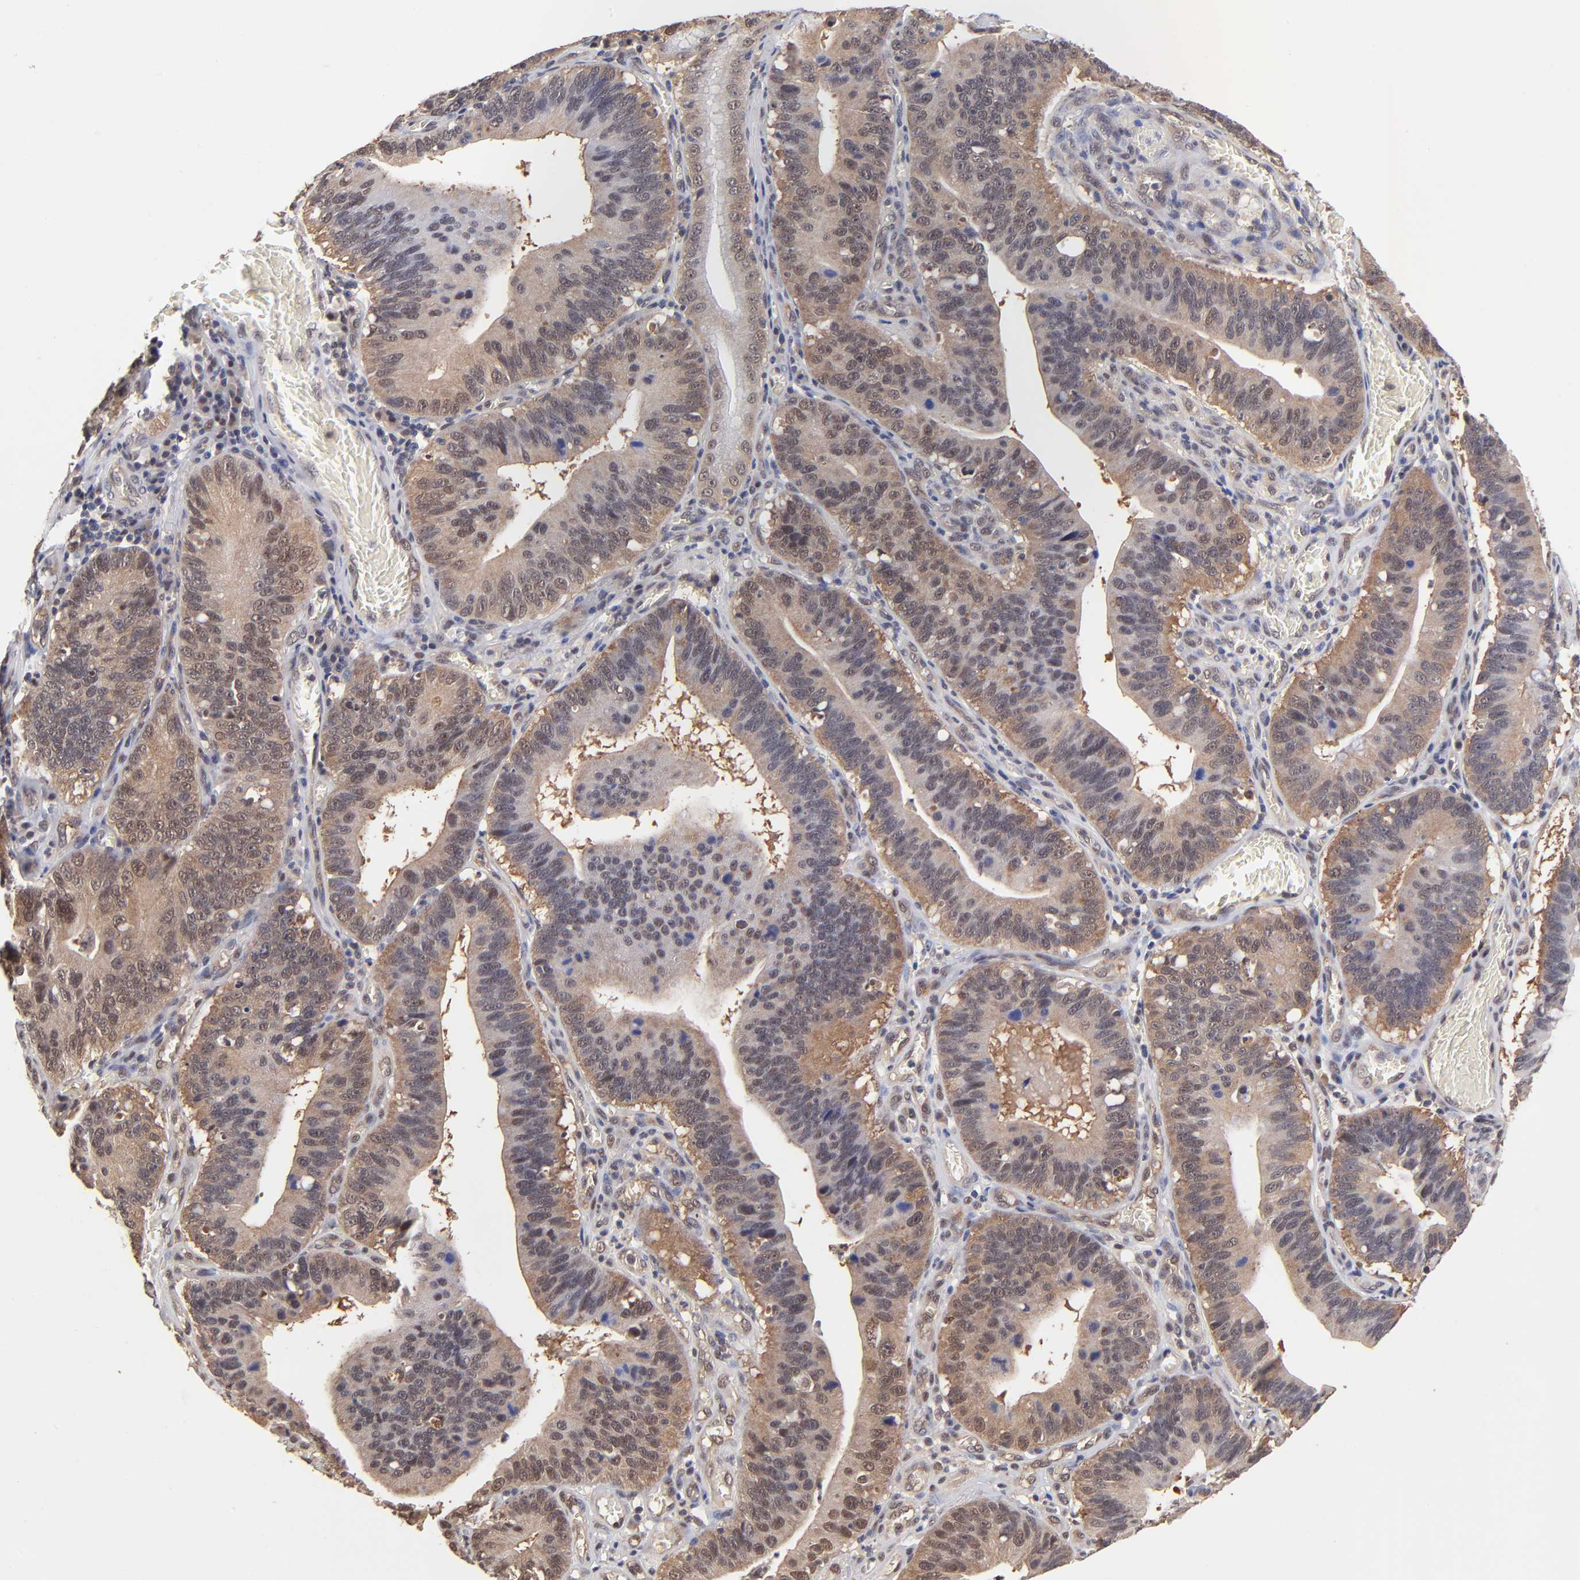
{"staining": {"intensity": "weak", "quantity": "25%-75%", "location": "cytoplasmic/membranous,nuclear"}, "tissue": "stomach cancer", "cell_type": "Tumor cells", "image_type": "cancer", "snomed": [{"axis": "morphology", "description": "Adenocarcinoma, NOS"}, {"axis": "topography", "description": "Stomach"}, {"axis": "topography", "description": "Gastric cardia"}], "caption": "Protein analysis of adenocarcinoma (stomach) tissue shows weak cytoplasmic/membranous and nuclear positivity in about 25%-75% of tumor cells. (Brightfield microscopy of DAB IHC at high magnification).", "gene": "PSMC4", "patient": {"sex": "male", "age": 59}}